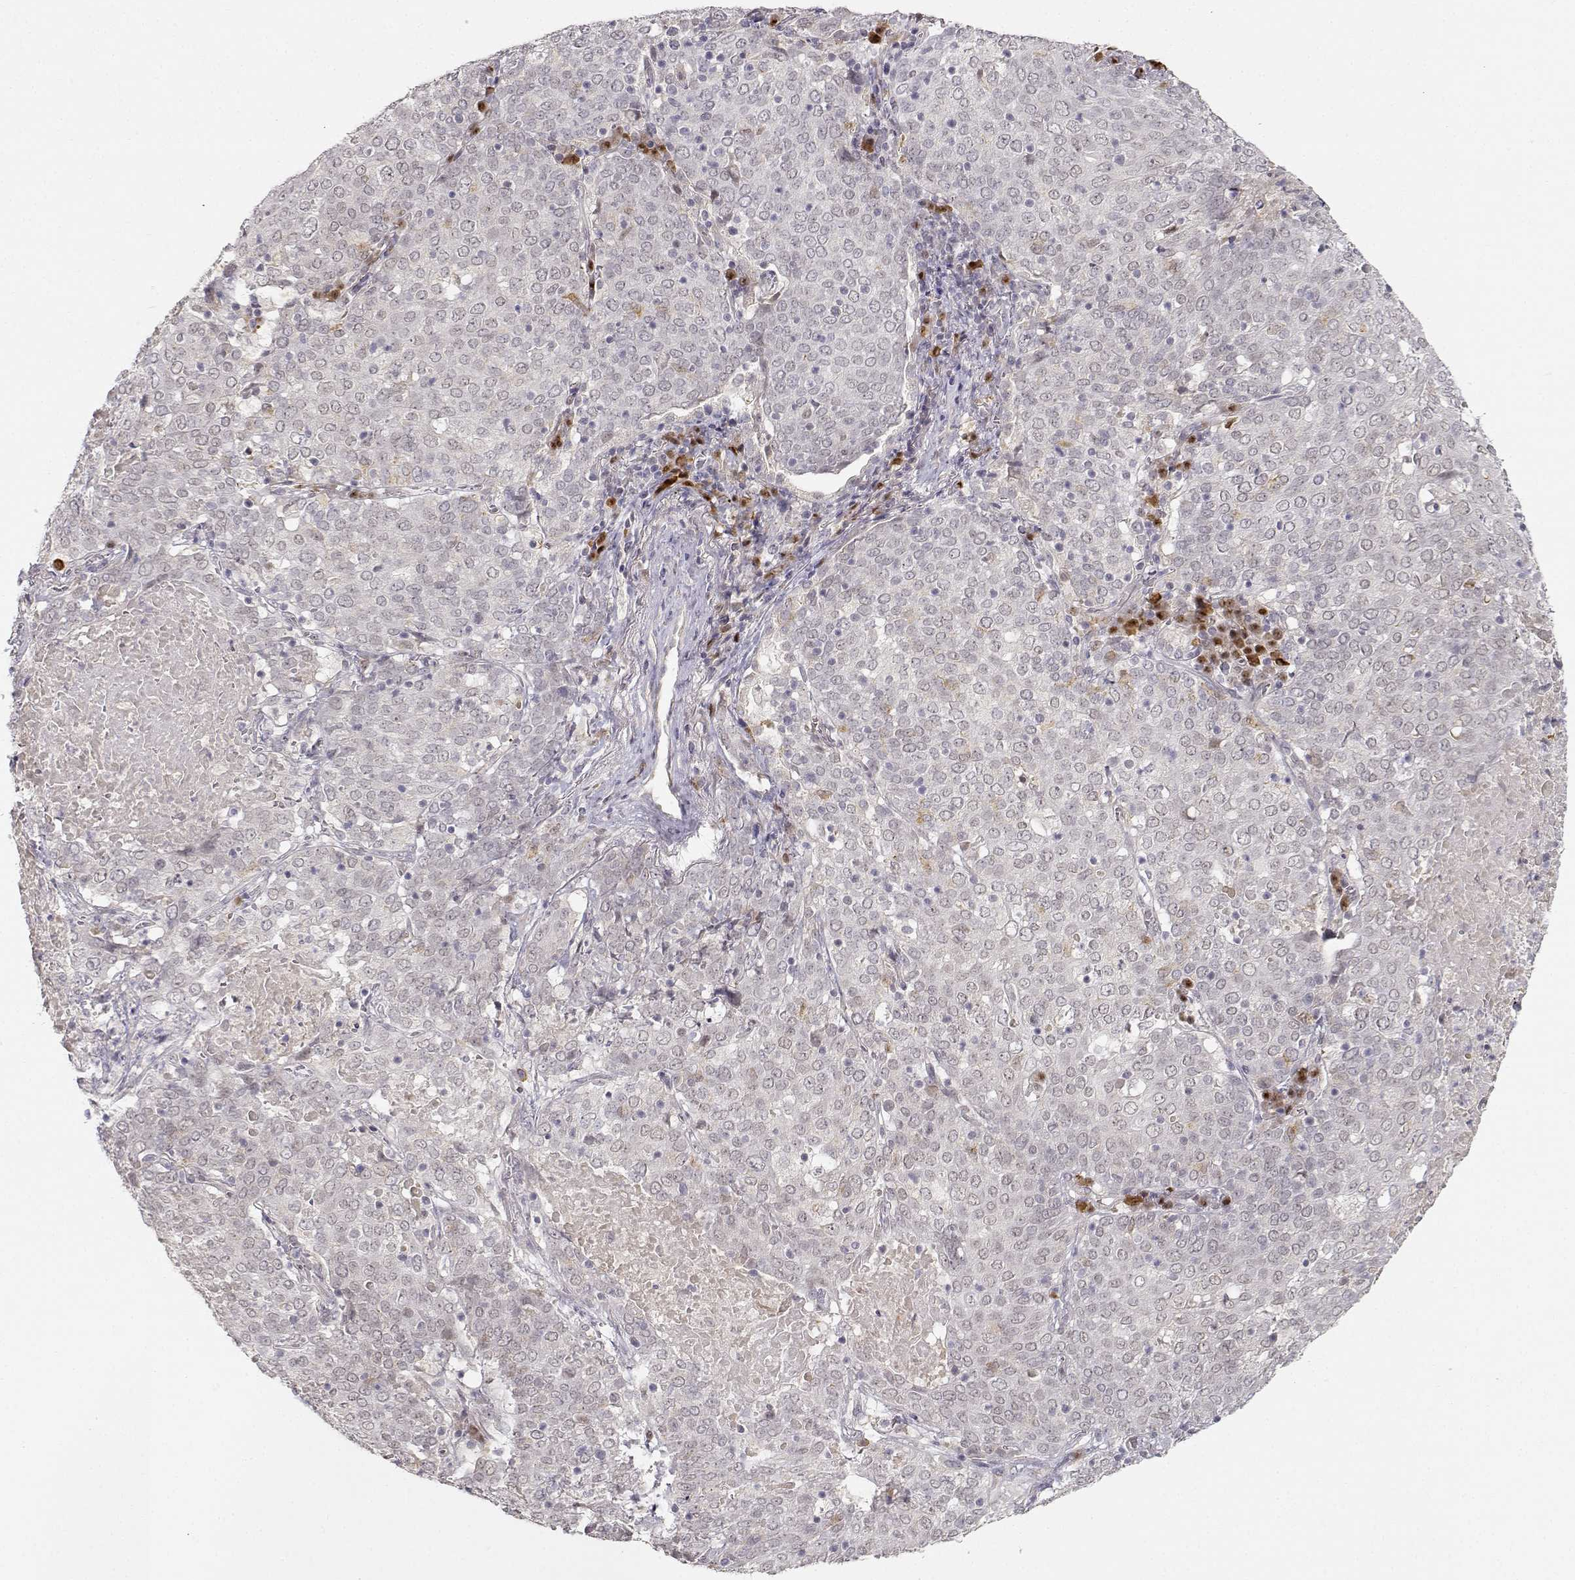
{"staining": {"intensity": "negative", "quantity": "none", "location": "none"}, "tissue": "lung cancer", "cell_type": "Tumor cells", "image_type": "cancer", "snomed": [{"axis": "morphology", "description": "Squamous cell carcinoma, NOS"}, {"axis": "topography", "description": "Lung"}], "caption": "Tumor cells are negative for brown protein staining in lung cancer. (DAB immunohistochemistry (IHC) with hematoxylin counter stain).", "gene": "EAF2", "patient": {"sex": "male", "age": 82}}